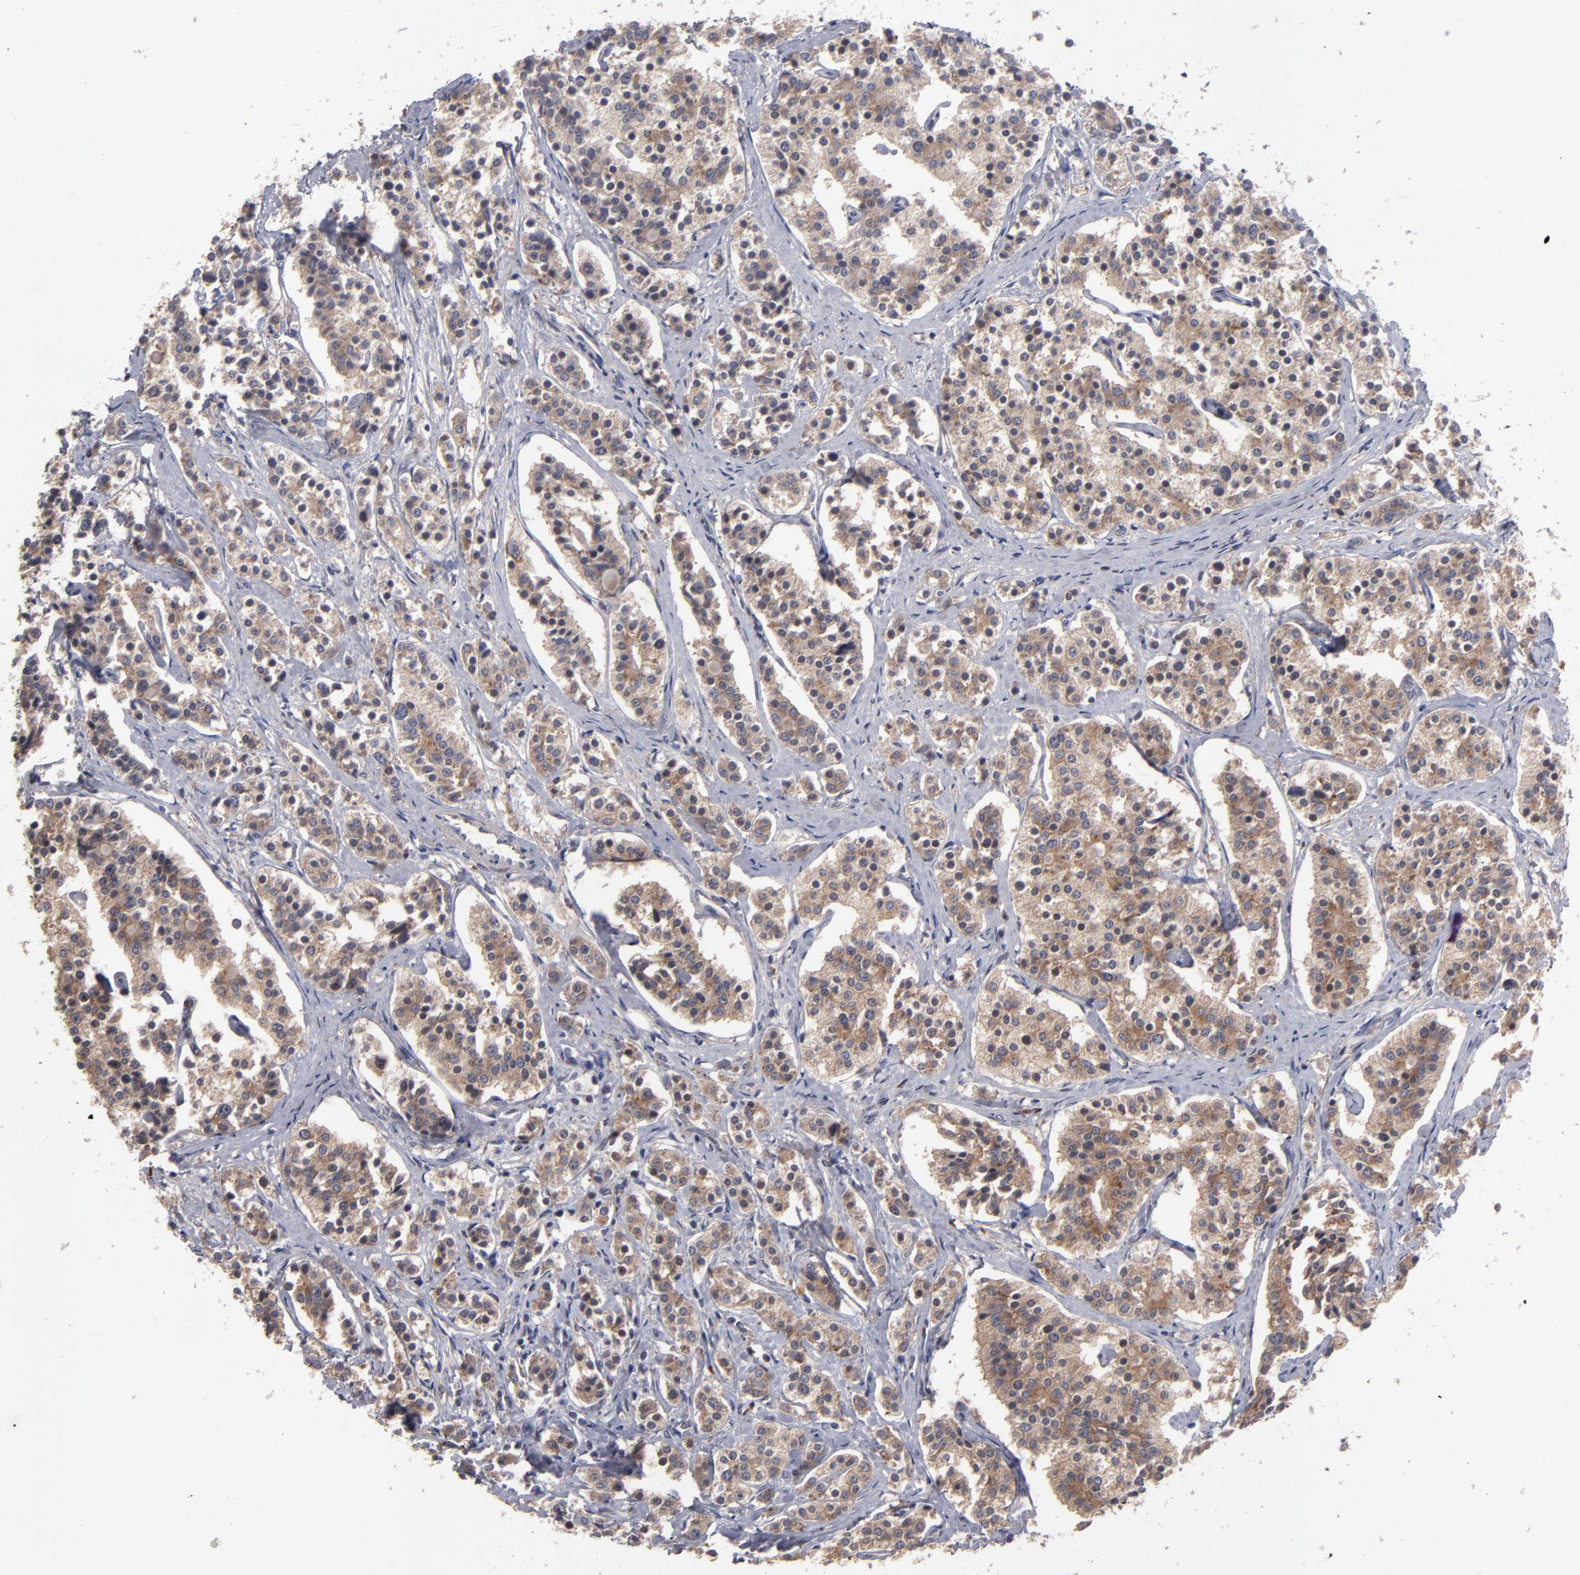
{"staining": {"intensity": "moderate", "quantity": ">75%", "location": "cytoplasmic/membranous"}, "tissue": "carcinoid", "cell_type": "Tumor cells", "image_type": "cancer", "snomed": [{"axis": "morphology", "description": "Carcinoid, malignant, NOS"}, {"axis": "topography", "description": "Small intestine"}], "caption": "Immunohistochemical staining of human malignant carcinoid shows medium levels of moderate cytoplasmic/membranous expression in approximately >75% of tumor cells. The staining was performed using DAB, with brown indicating positive protein expression. Nuclei are stained blue with hematoxylin.", "gene": "SND1", "patient": {"sex": "male", "age": 63}}